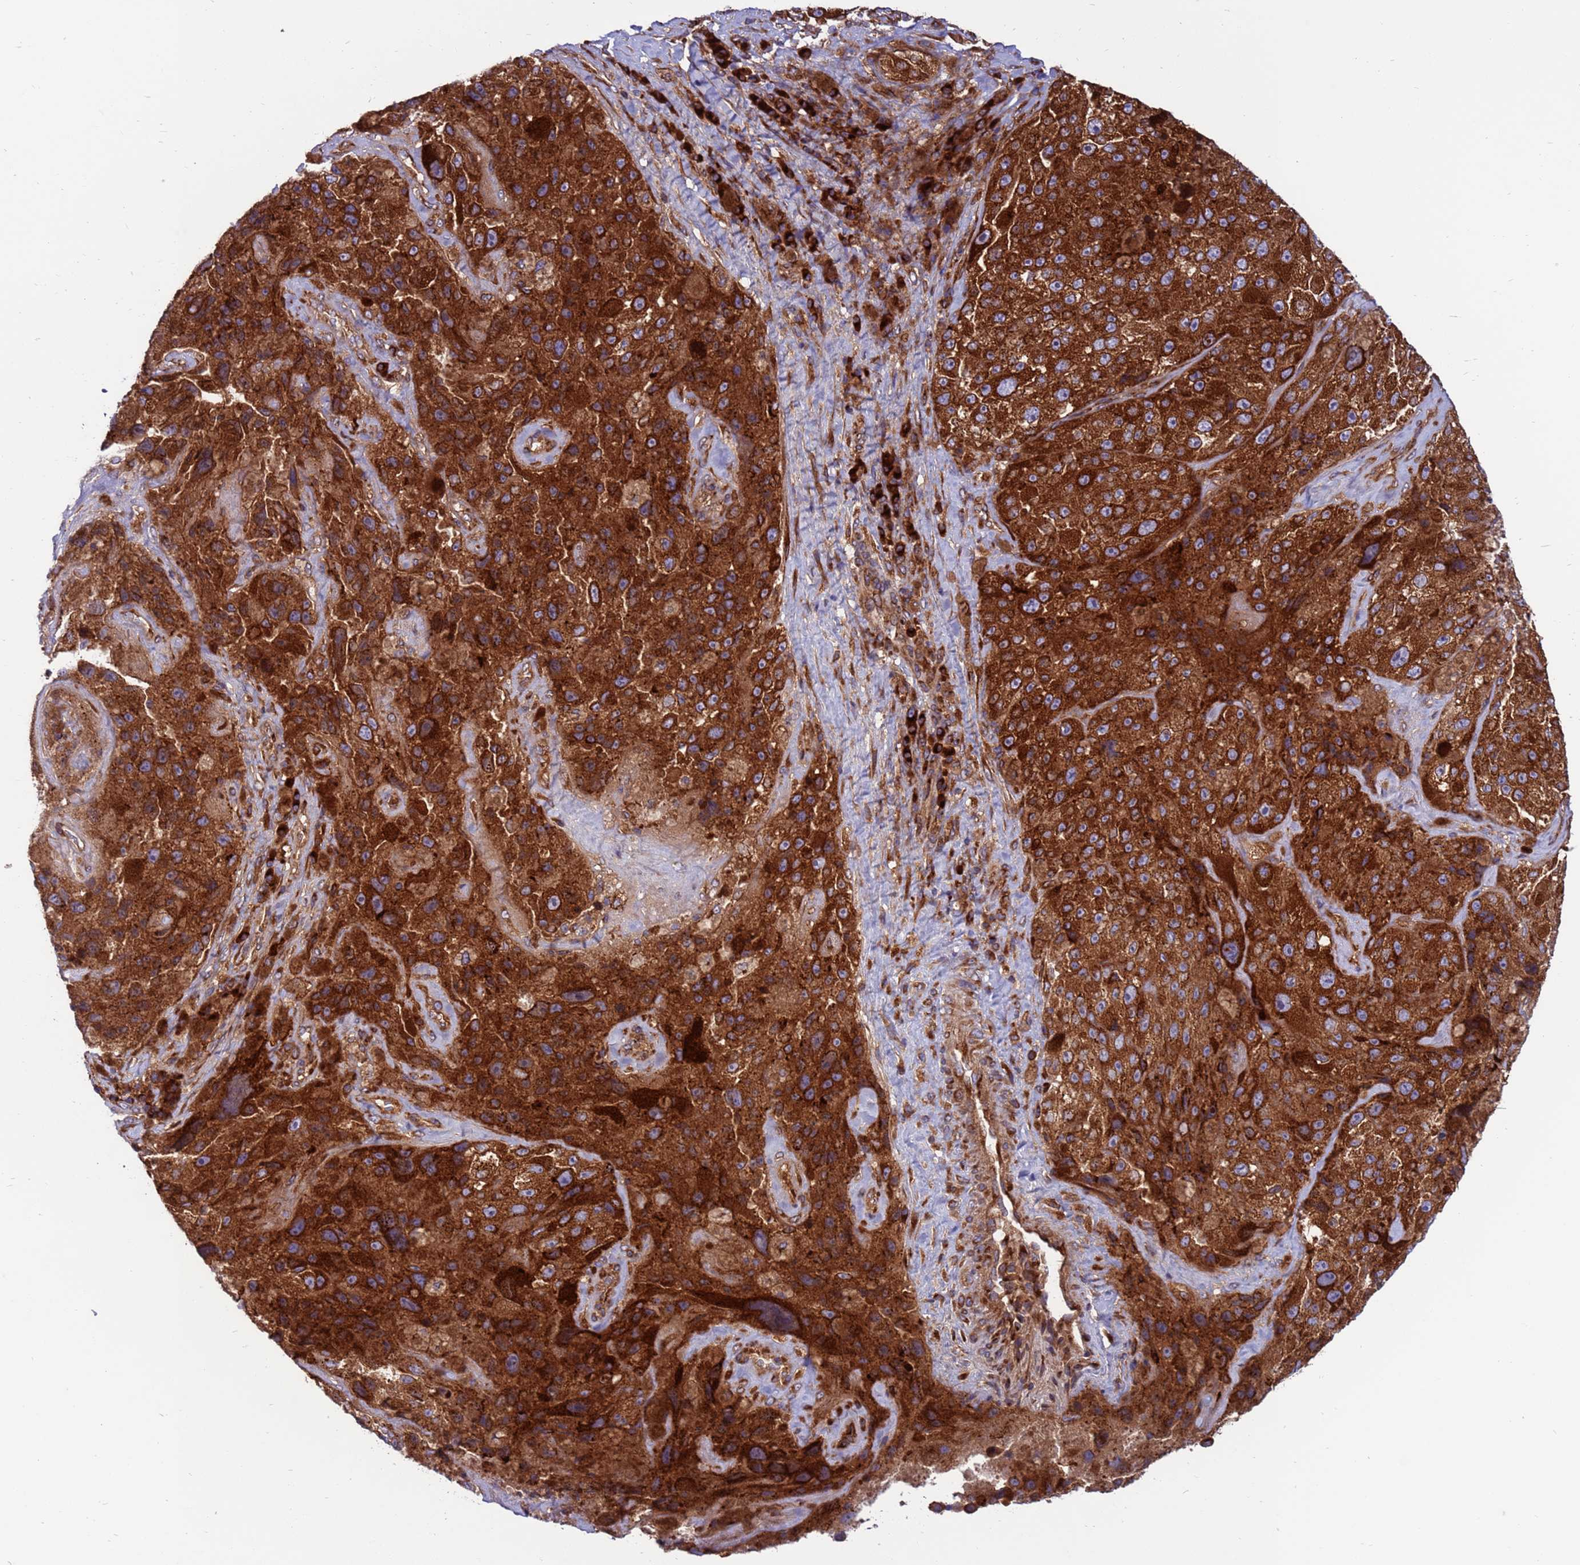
{"staining": {"intensity": "strong", "quantity": ">75%", "location": "cytoplasmic/membranous"}, "tissue": "melanoma", "cell_type": "Tumor cells", "image_type": "cancer", "snomed": [{"axis": "morphology", "description": "Malignant melanoma, Metastatic site"}, {"axis": "topography", "description": "Lymph node"}], "caption": "Immunohistochemistry (IHC) of melanoma reveals high levels of strong cytoplasmic/membranous staining in approximately >75% of tumor cells.", "gene": "ZC3HAV1", "patient": {"sex": "male", "age": 62}}